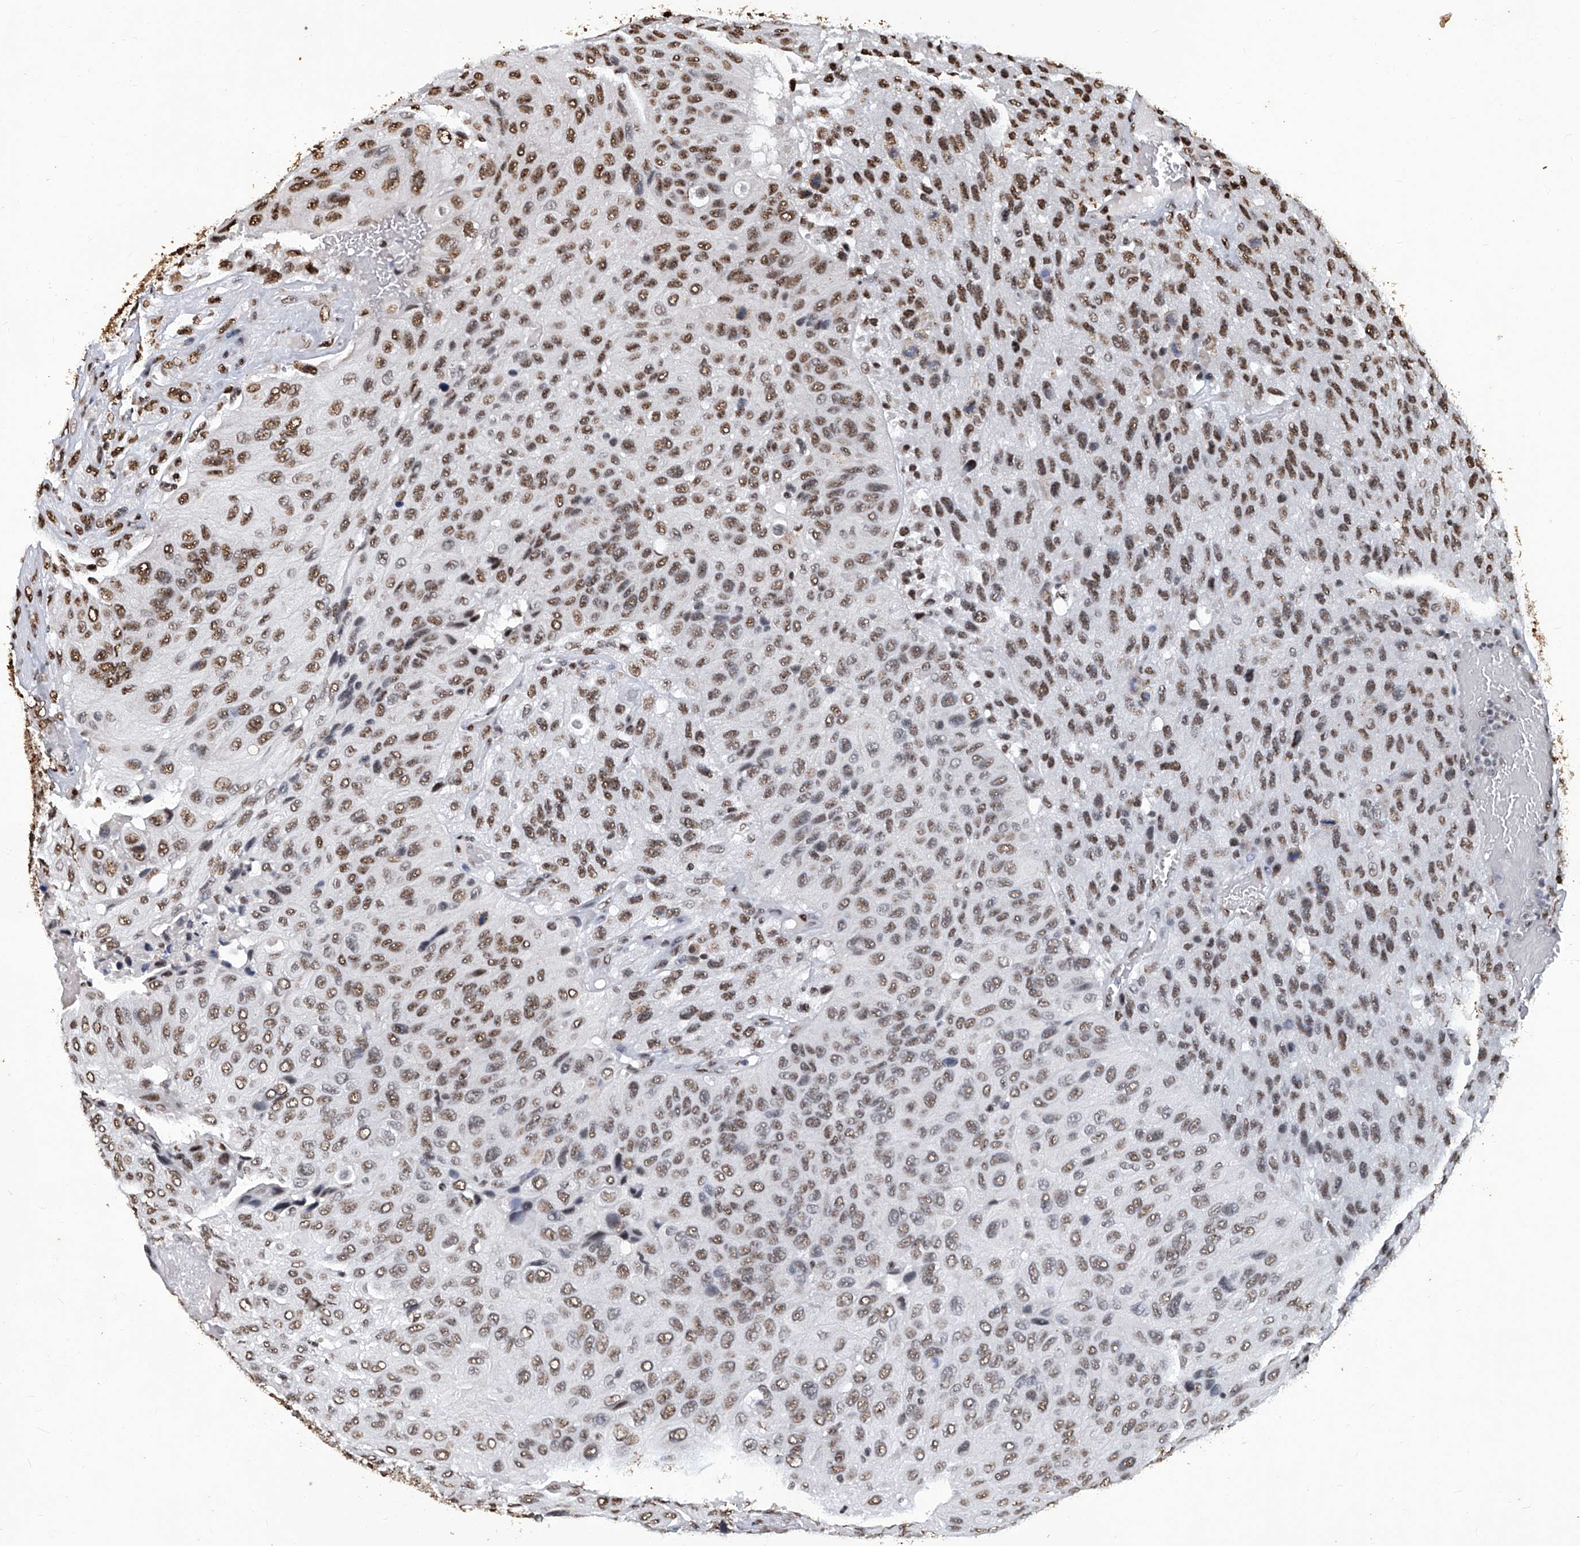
{"staining": {"intensity": "moderate", "quantity": ">75%", "location": "nuclear"}, "tissue": "urothelial cancer", "cell_type": "Tumor cells", "image_type": "cancer", "snomed": [{"axis": "morphology", "description": "Urothelial carcinoma, High grade"}, {"axis": "topography", "description": "Urinary bladder"}], "caption": "A photomicrograph of human urothelial cancer stained for a protein reveals moderate nuclear brown staining in tumor cells.", "gene": "HBP1", "patient": {"sex": "male", "age": 66}}